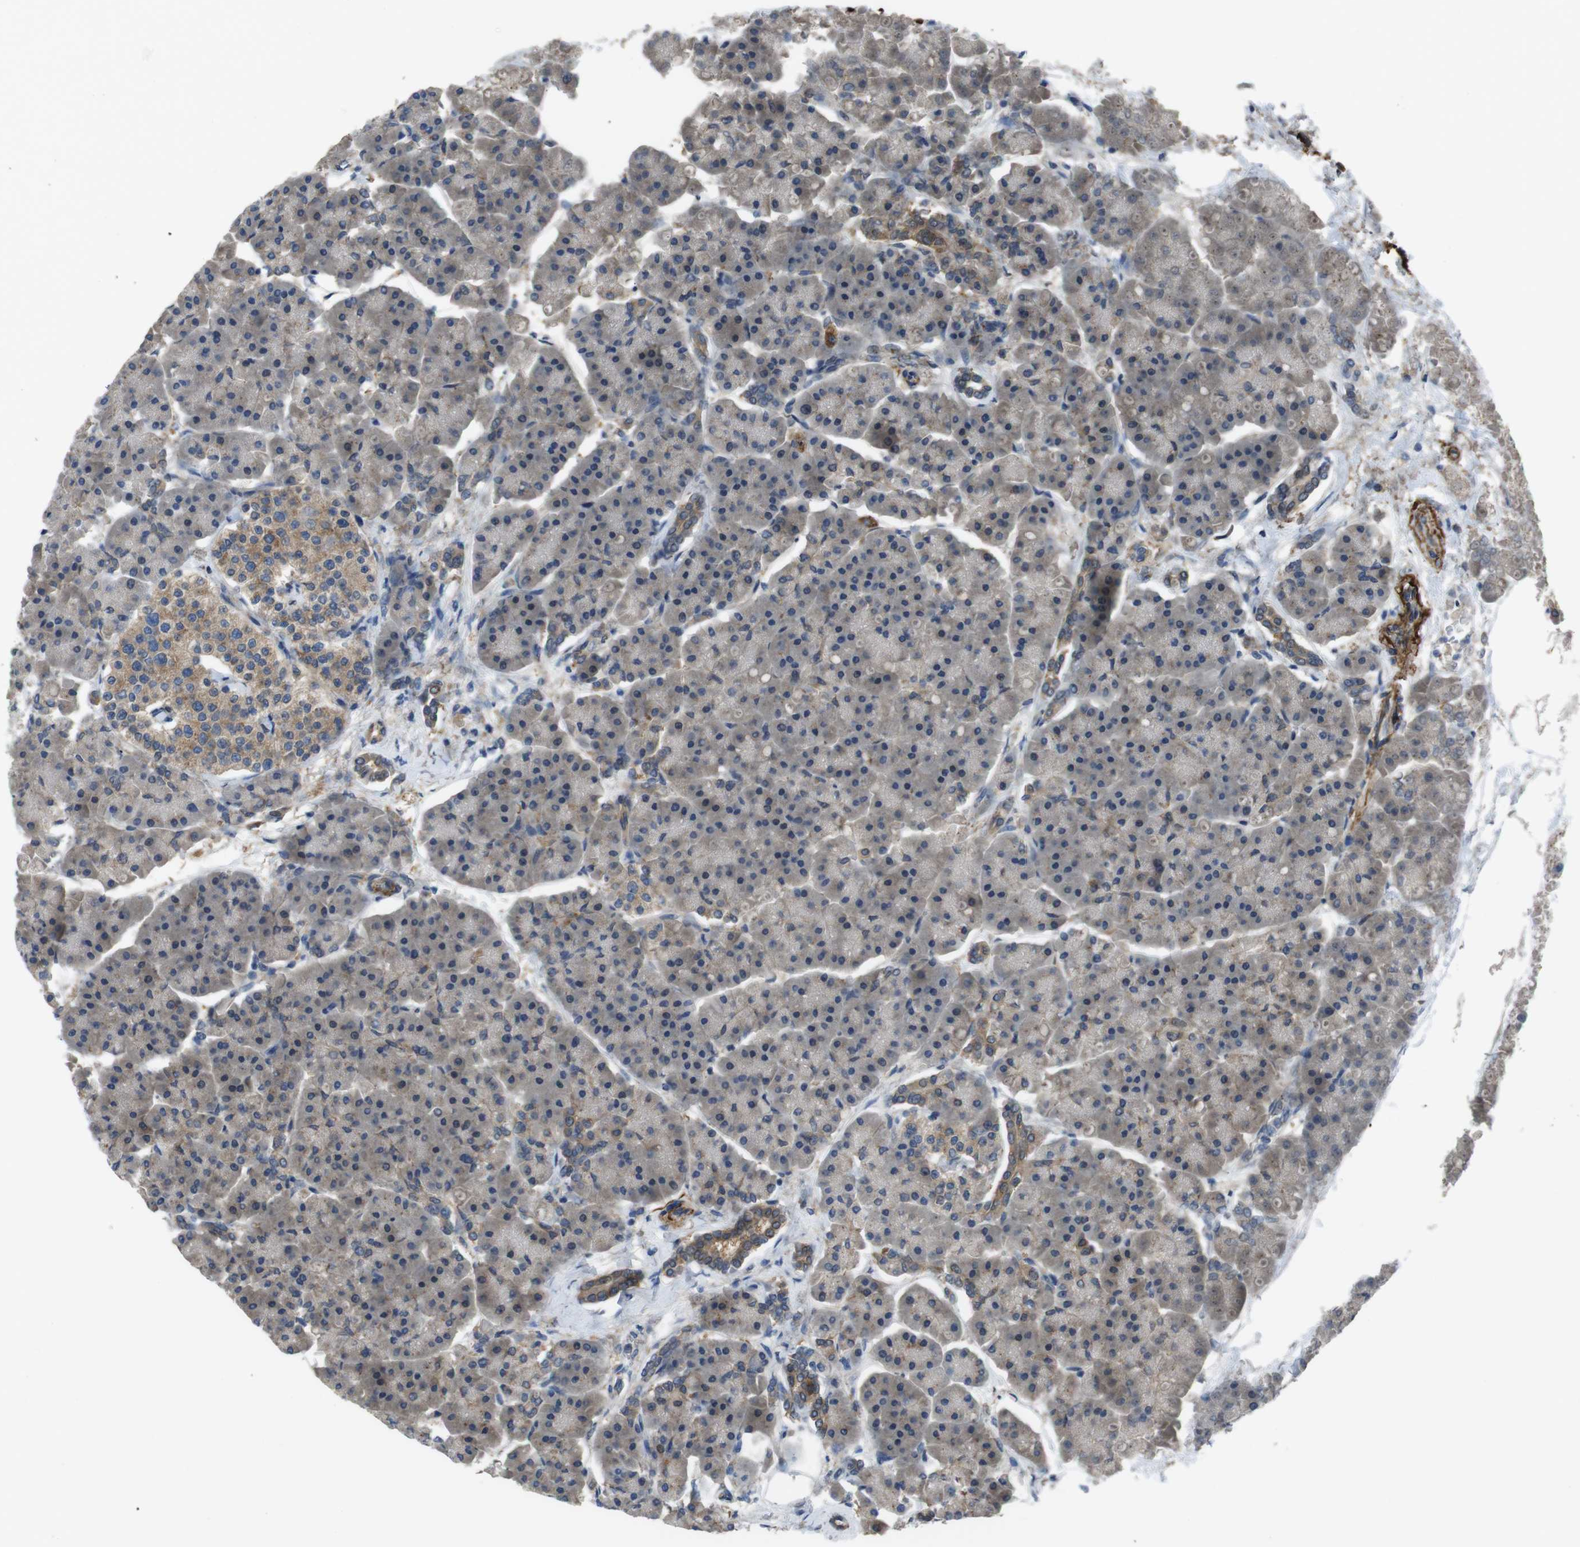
{"staining": {"intensity": "moderate", "quantity": "25%-75%", "location": "cytoplasmic/membranous"}, "tissue": "pancreas", "cell_type": "Exocrine glandular cells", "image_type": "normal", "snomed": [{"axis": "morphology", "description": "Normal tissue, NOS"}, {"axis": "topography", "description": "Pancreas"}], "caption": "Immunohistochemical staining of benign pancreas shows 25%-75% levels of moderate cytoplasmic/membranous protein staining in about 25%-75% of exocrine glandular cells.", "gene": "RAB6A", "patient": {"sex": "female", "age": 70}}